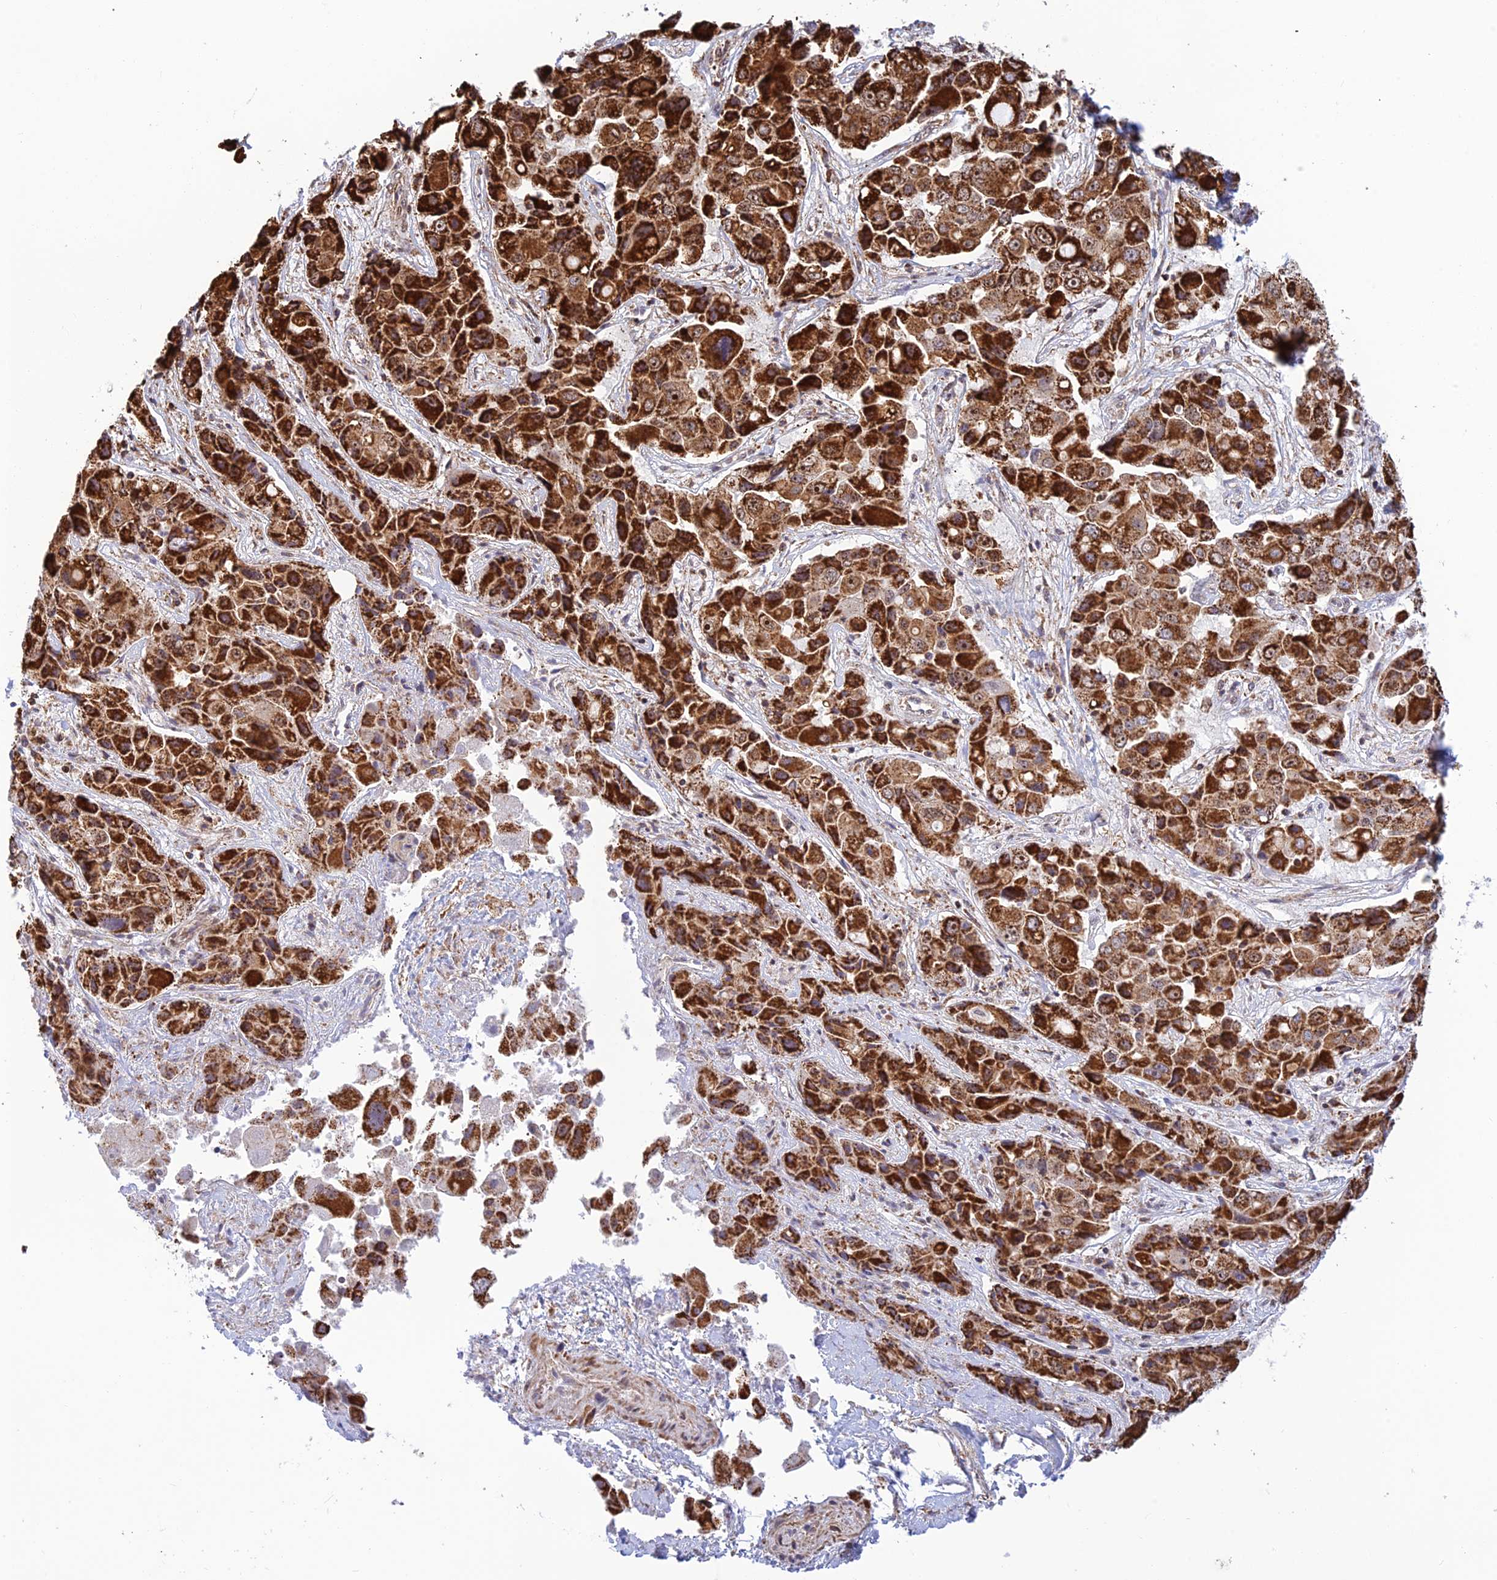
{"staining": {"intensity": "strong", "quantity": ">75%", "location": "cytoplasmic/membranous,nuclear"}, "tissue": "liver cancer", "cell_type": "Tumor cells", "image_type": "cancer", "snomed": [{"axis": "morphology", "description": "Cholangiocarcinoma"}, {"axis": "topography", "description": "Liver"}], "caption": "A histopathology image showing strong cytoplasmic/membranous and nuclear staining in about >75% of tumor cells in liver cholangiocarcinoma, as visualized by brown immunohistochemical staining.", "gene": "POLR1G", "patient": {"sex": "male", "age": 67}}